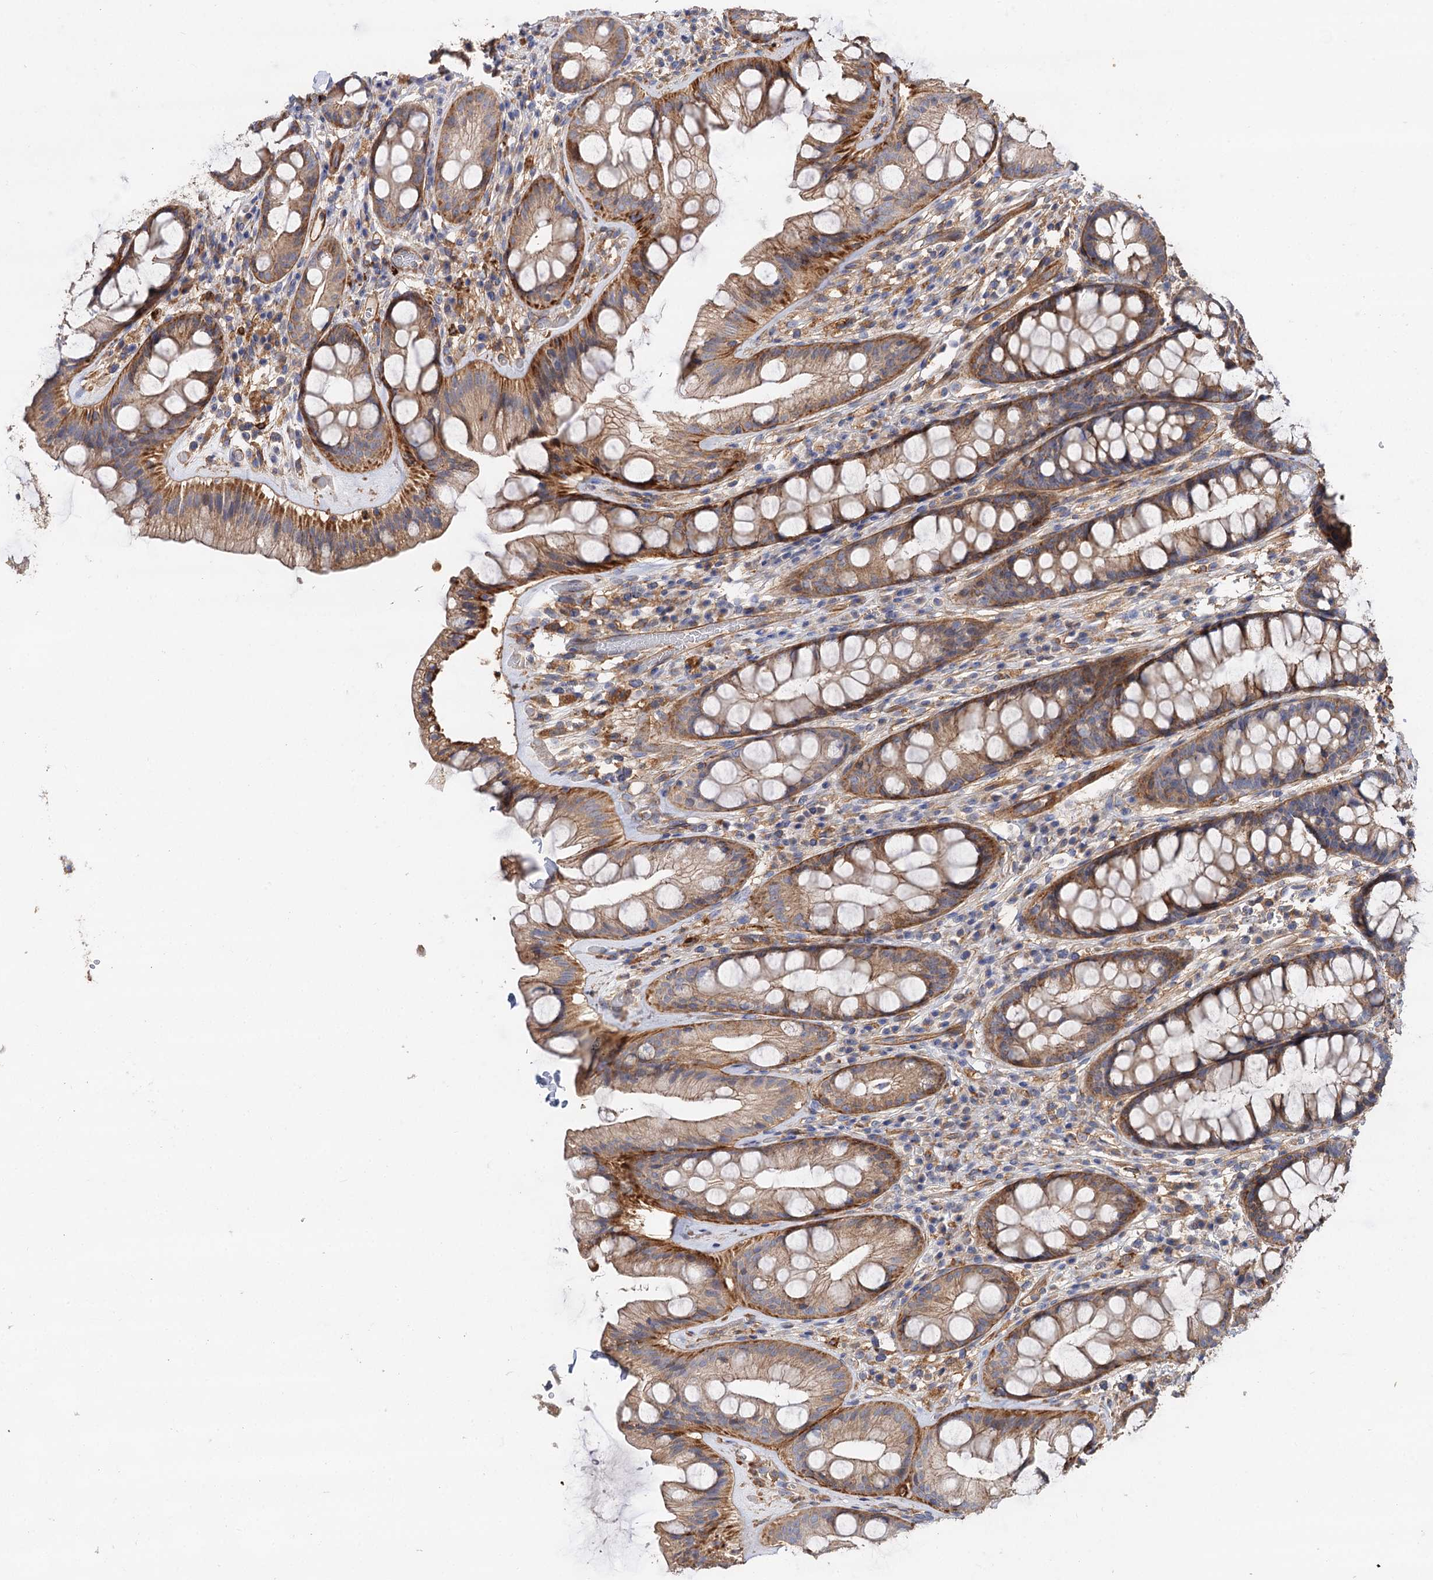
{"staining": {"intensity": "moderate", "quantity": ">75%", "location": "cytoplasmic/membranous"}, "tissue": "rectum", "cell_type": "Glandular cells", "image_type": "normal", "snomed": [{"axis": "morphology", "description": "Normal tissue, NOS"}, {"axis": "topography", "description": "Rectum"}], "caption": "Normal rectum shows moderate cytoplasmic/membranous positivity in approximately >75% of glandular cells, visualized by immunohistochemistry. The staining is performed using DAB brown chromogen to label protein expression. The nuclei are counter-stained blue using hematoxylin.", "gene": "CSAD", "patient": {"sex": "male", "age": 74}}